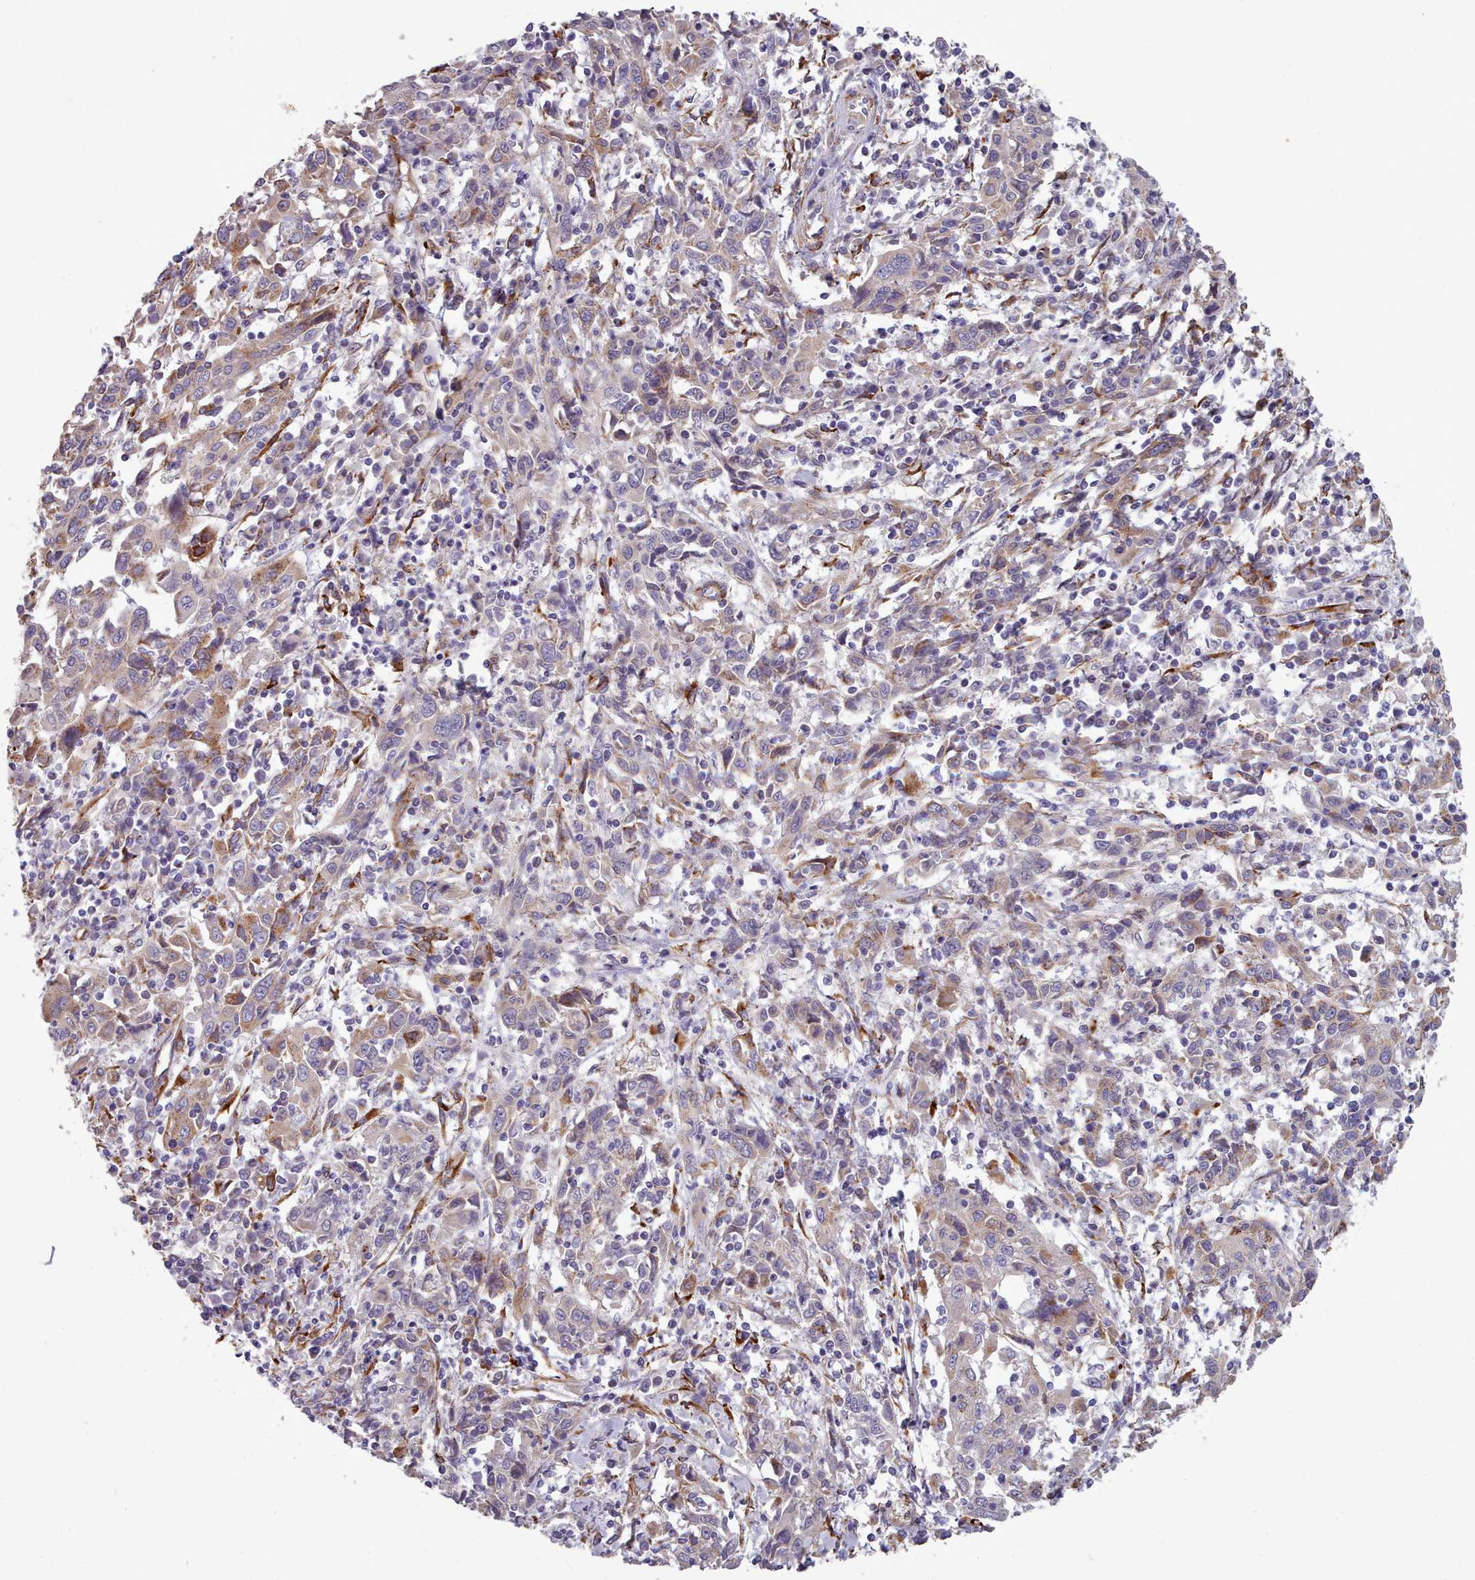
{"staining": {"intensity": "moderate", "quantity": "<25%", "location": "cytoplasmic/membranous"}, "tissue": "cervical cancer", "cell_type": "Tumor cells", "image_type": "cancer", "snomed": [{"axis": "morphology", "description": "Squamous cell carcinoma, NOS"}, {"axis": "topography", "description": "Cervix"}], "caption": "Immunohistochemical staining of squamous cell carcinoma (cervical) demonstrates moderate cytoplasmic/membranous protein expression in about <25% of tumor cells. (IHC, brightfield microscopy, high magnification).", "gene": "FKBP10", "patient": {"sex": "female", "age": 46}}